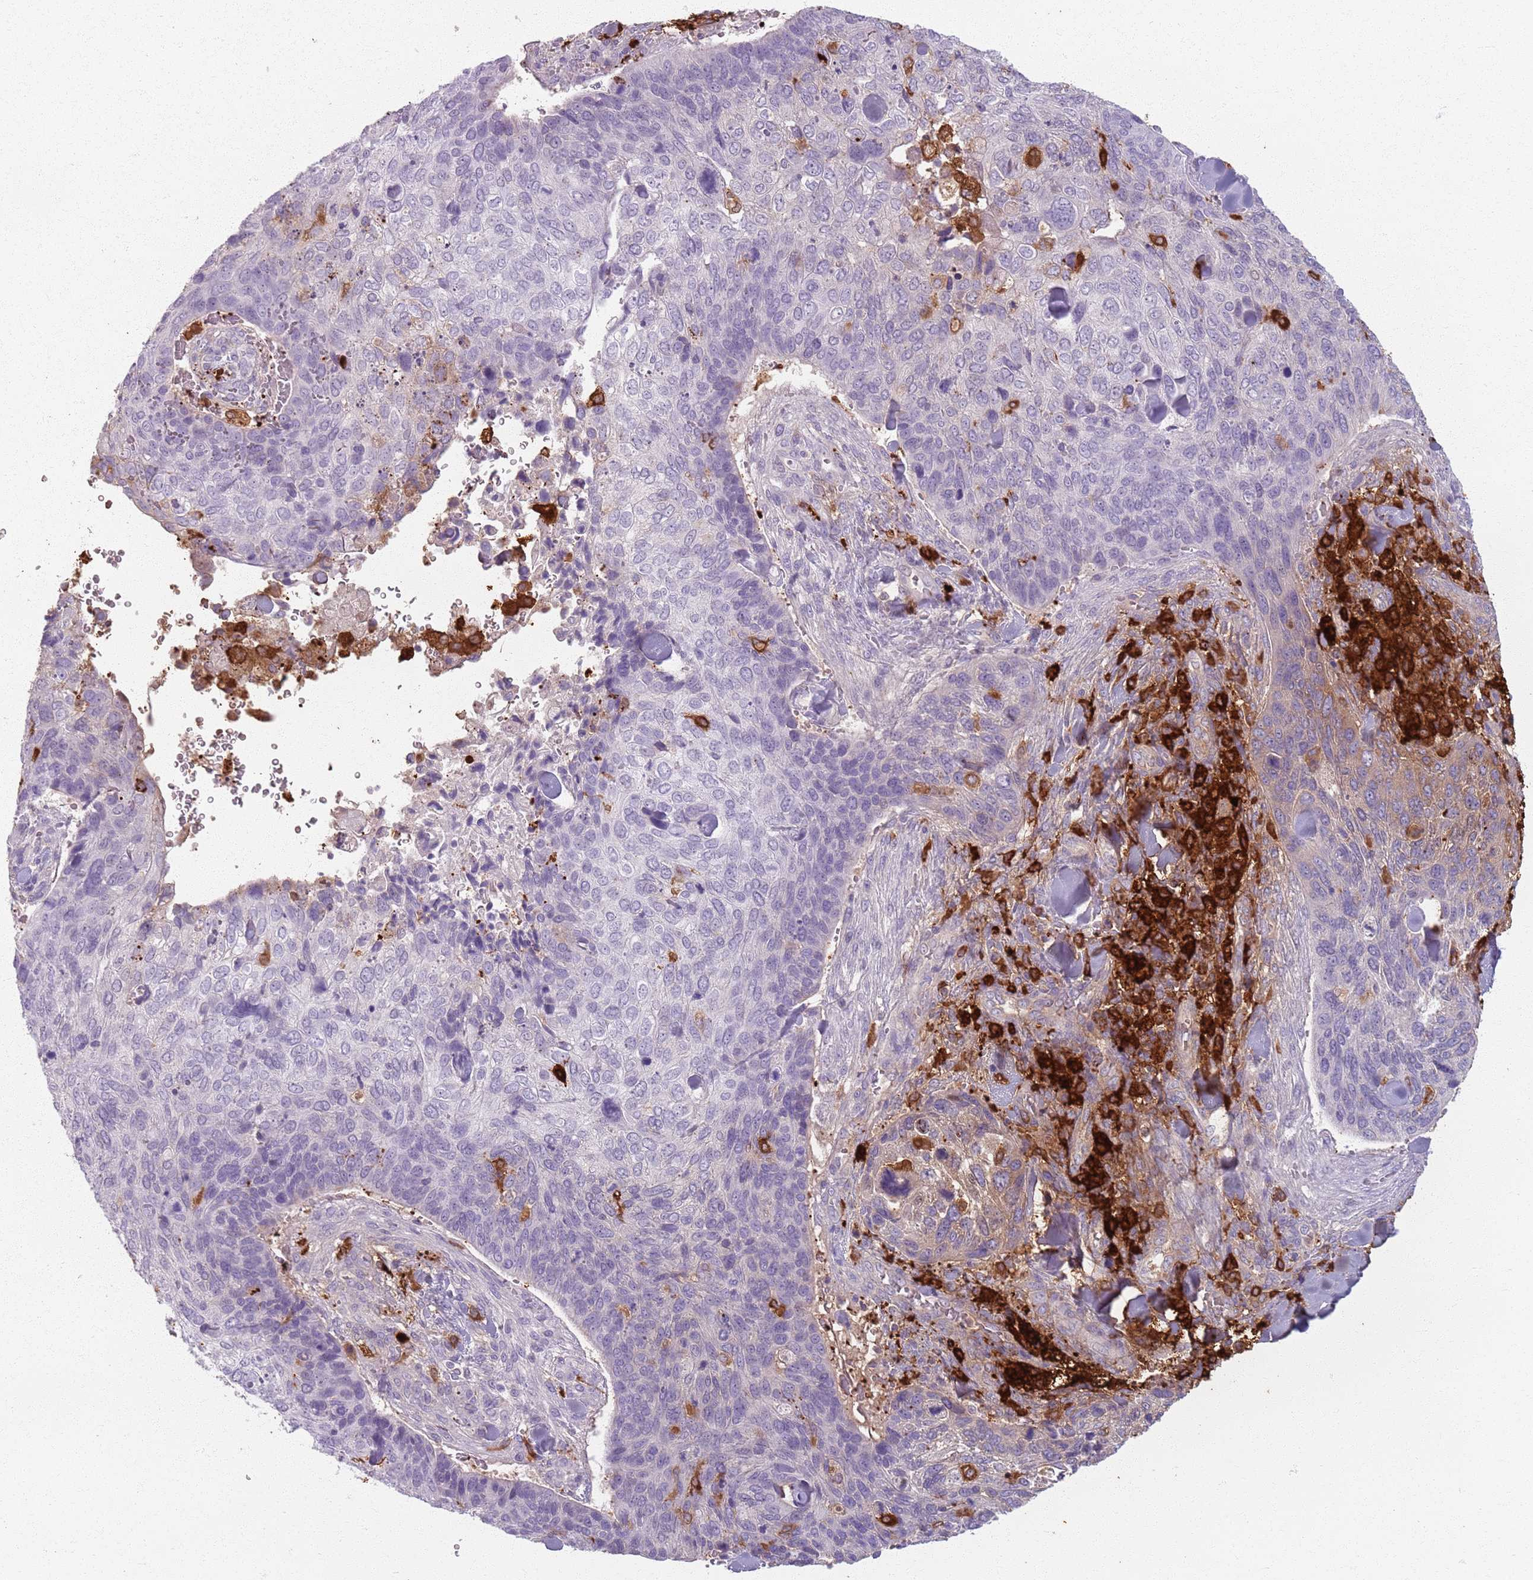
{"staining": {"intensity": "negative", "quantity": "none", "location": "none"}, "tissue": "skin cancer", "cell_type": "Tumor cells", "image_type": "cancer", "snomed": [{"axis": "morphology", "description": "Basal cell carcinoma"}, {"axis": "topography", "description": "Skin"}], "caption": "Skin cancer (basal cell carcinoma) was stained to show a protein in brown. There is no significant expression in tumor cells.", "gene": "GDPGP1", "patient": {"sex": "female", "age": 74}}